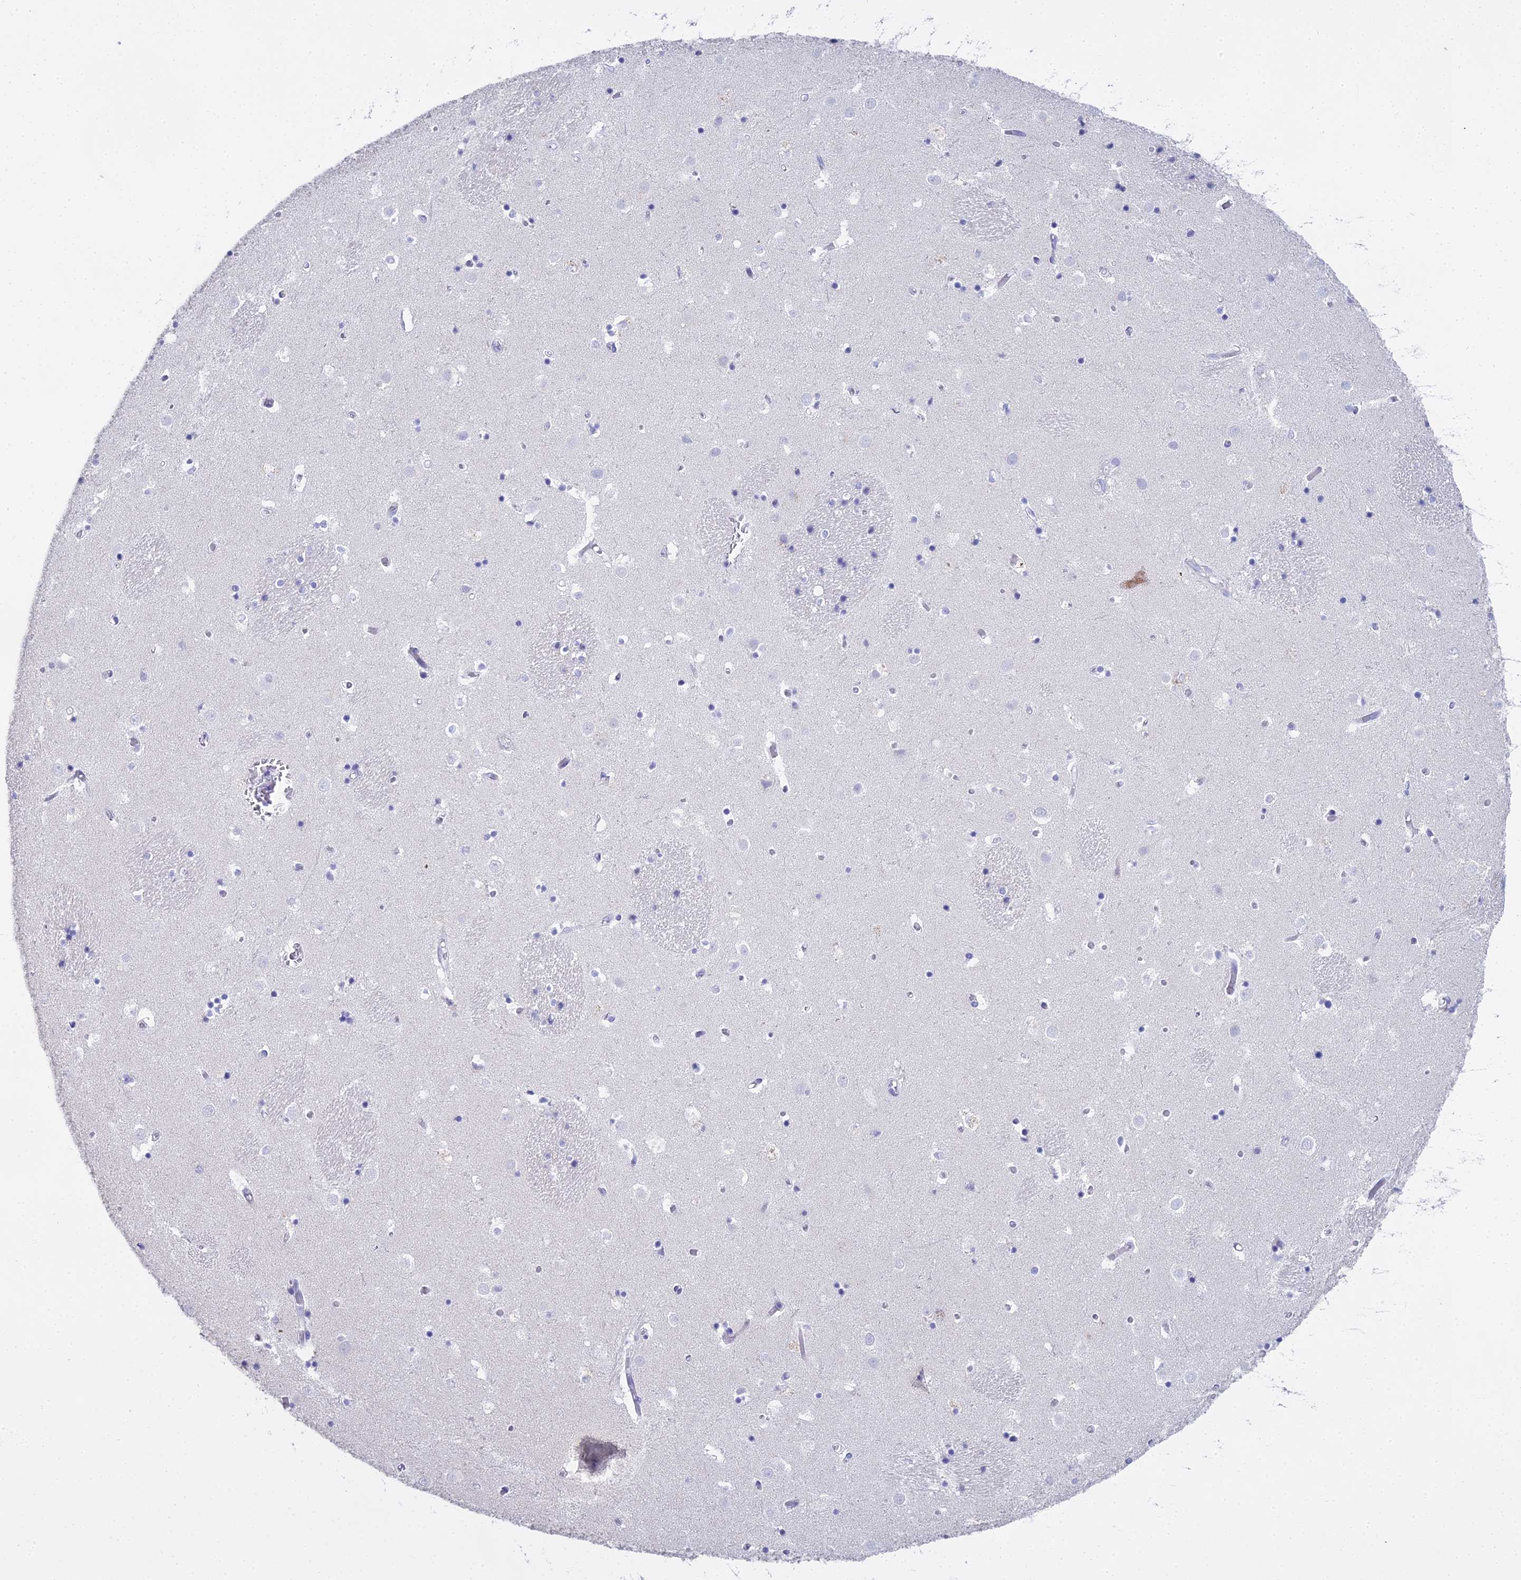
{"staining": {"intensity": "negative", "quantity": "none", "location": "none"}, "tissue": "caudate", "cell_type": "Glial cells", "image_type": "normal", "snomed": [{"axis": "morphology", "description": "Normal tissue, NOS"}, {"axis": "topography", "description": "Lateral ventricle wall"}], "caption": "Protein analysis of normal caudate reveals no significant expression in glial cells. The staining was performed using DAB (3,3'-diaminobenzidine) to visualize the protein expression in brown, while the nuclei were stained in blue with hematoxylin (Magnification: 20x).", "gene": "S100A7", "patient": {"sex": "female", "age": 52}}